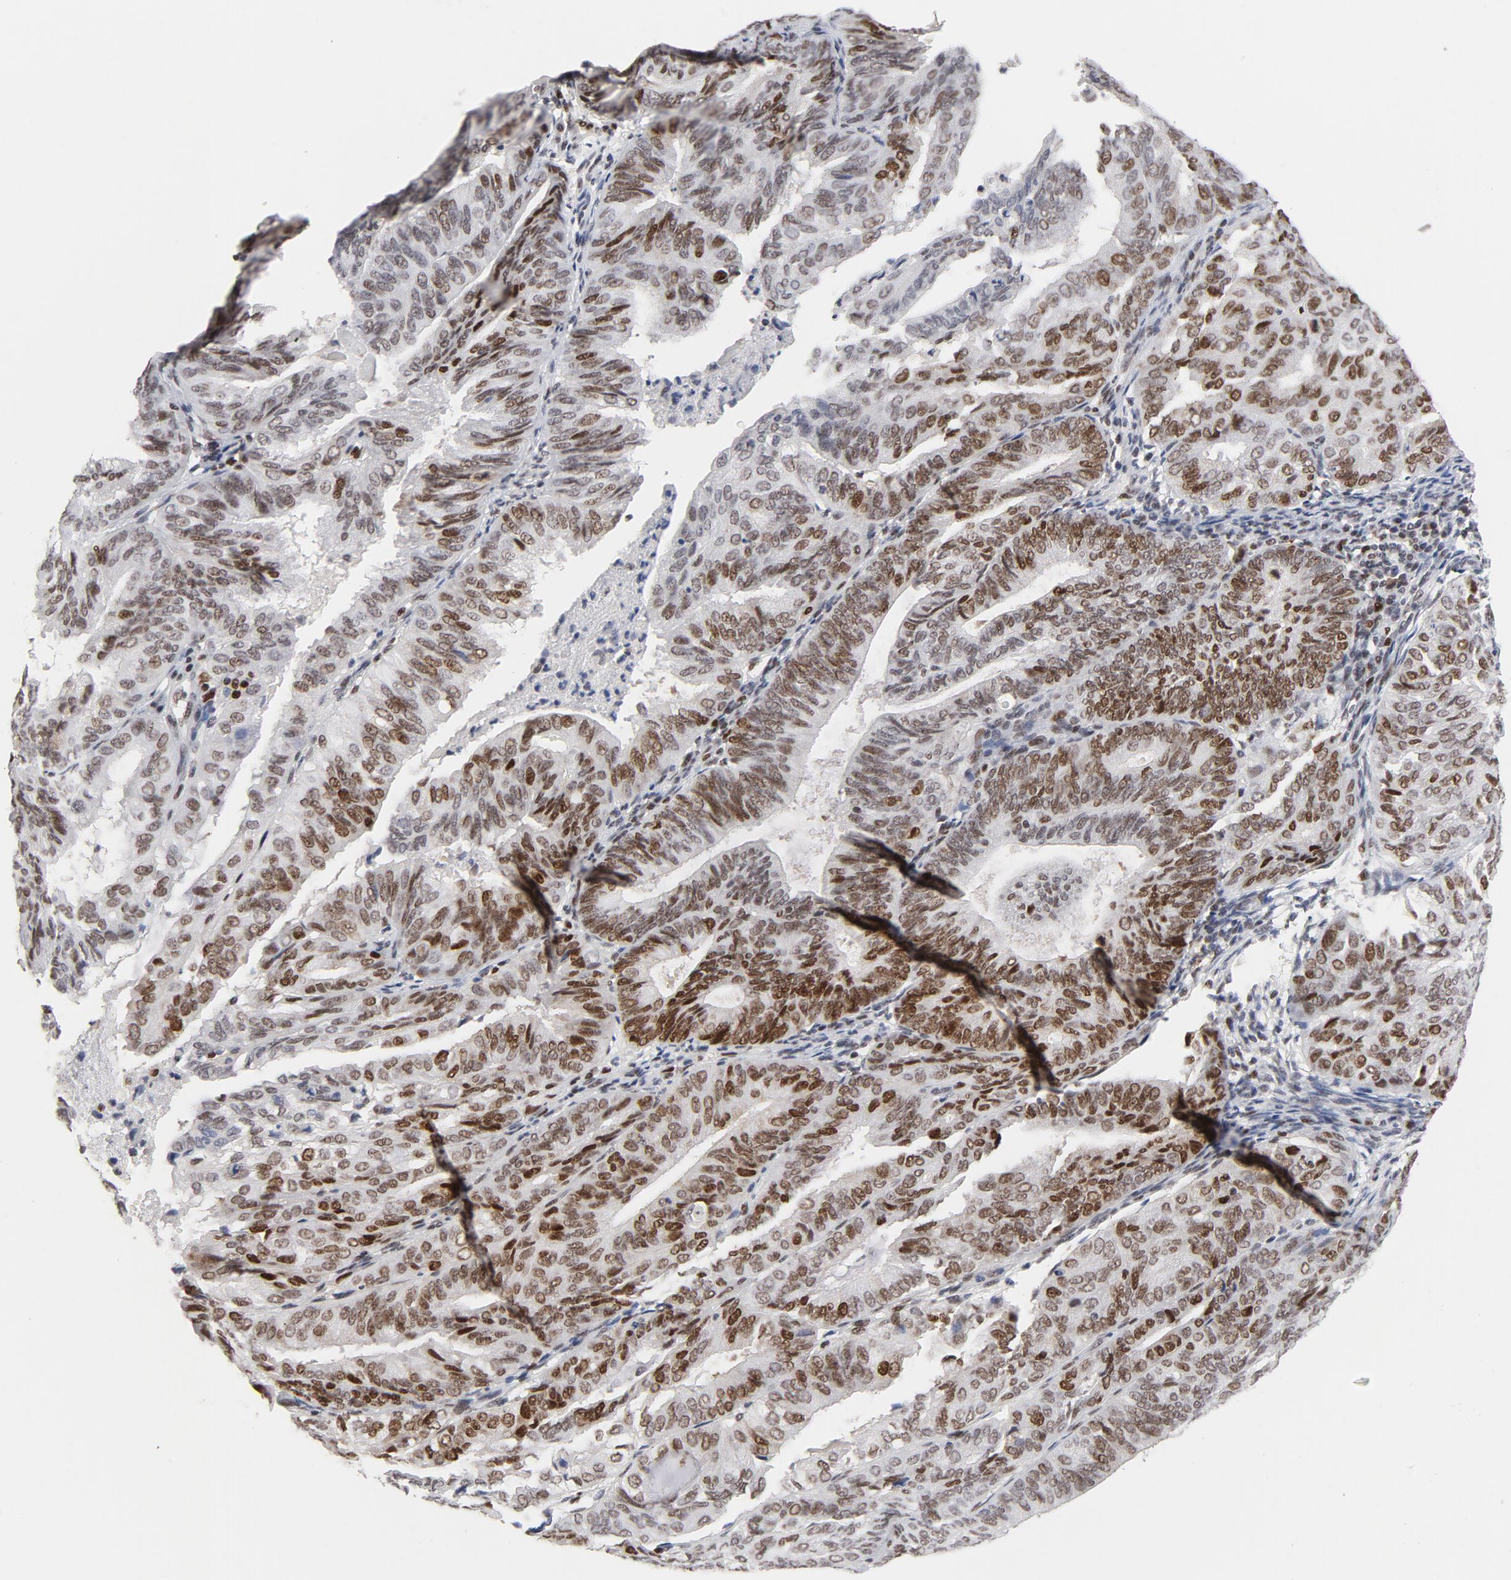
{"staining": {"intensity": "moderate", "quantity": "25%-75%", "location": "nuclear"}, "tissue": "endometrial cancer", "cell_type": "Tumor cells", "image_type": "cancer", "snomed": [{"axis": "morphology", "description": "Adenocarcinoma, NOS"}, {"axis": "topography", "description": "Endometrium"}], "caption": "The micrograph displays staining of endometrial adenocarcinoma, revealing moderate nuclear protein positivity (brown color) within tumor cells.", "gene": "RFC4", "patient": {"sex": "female", "age": 59}}